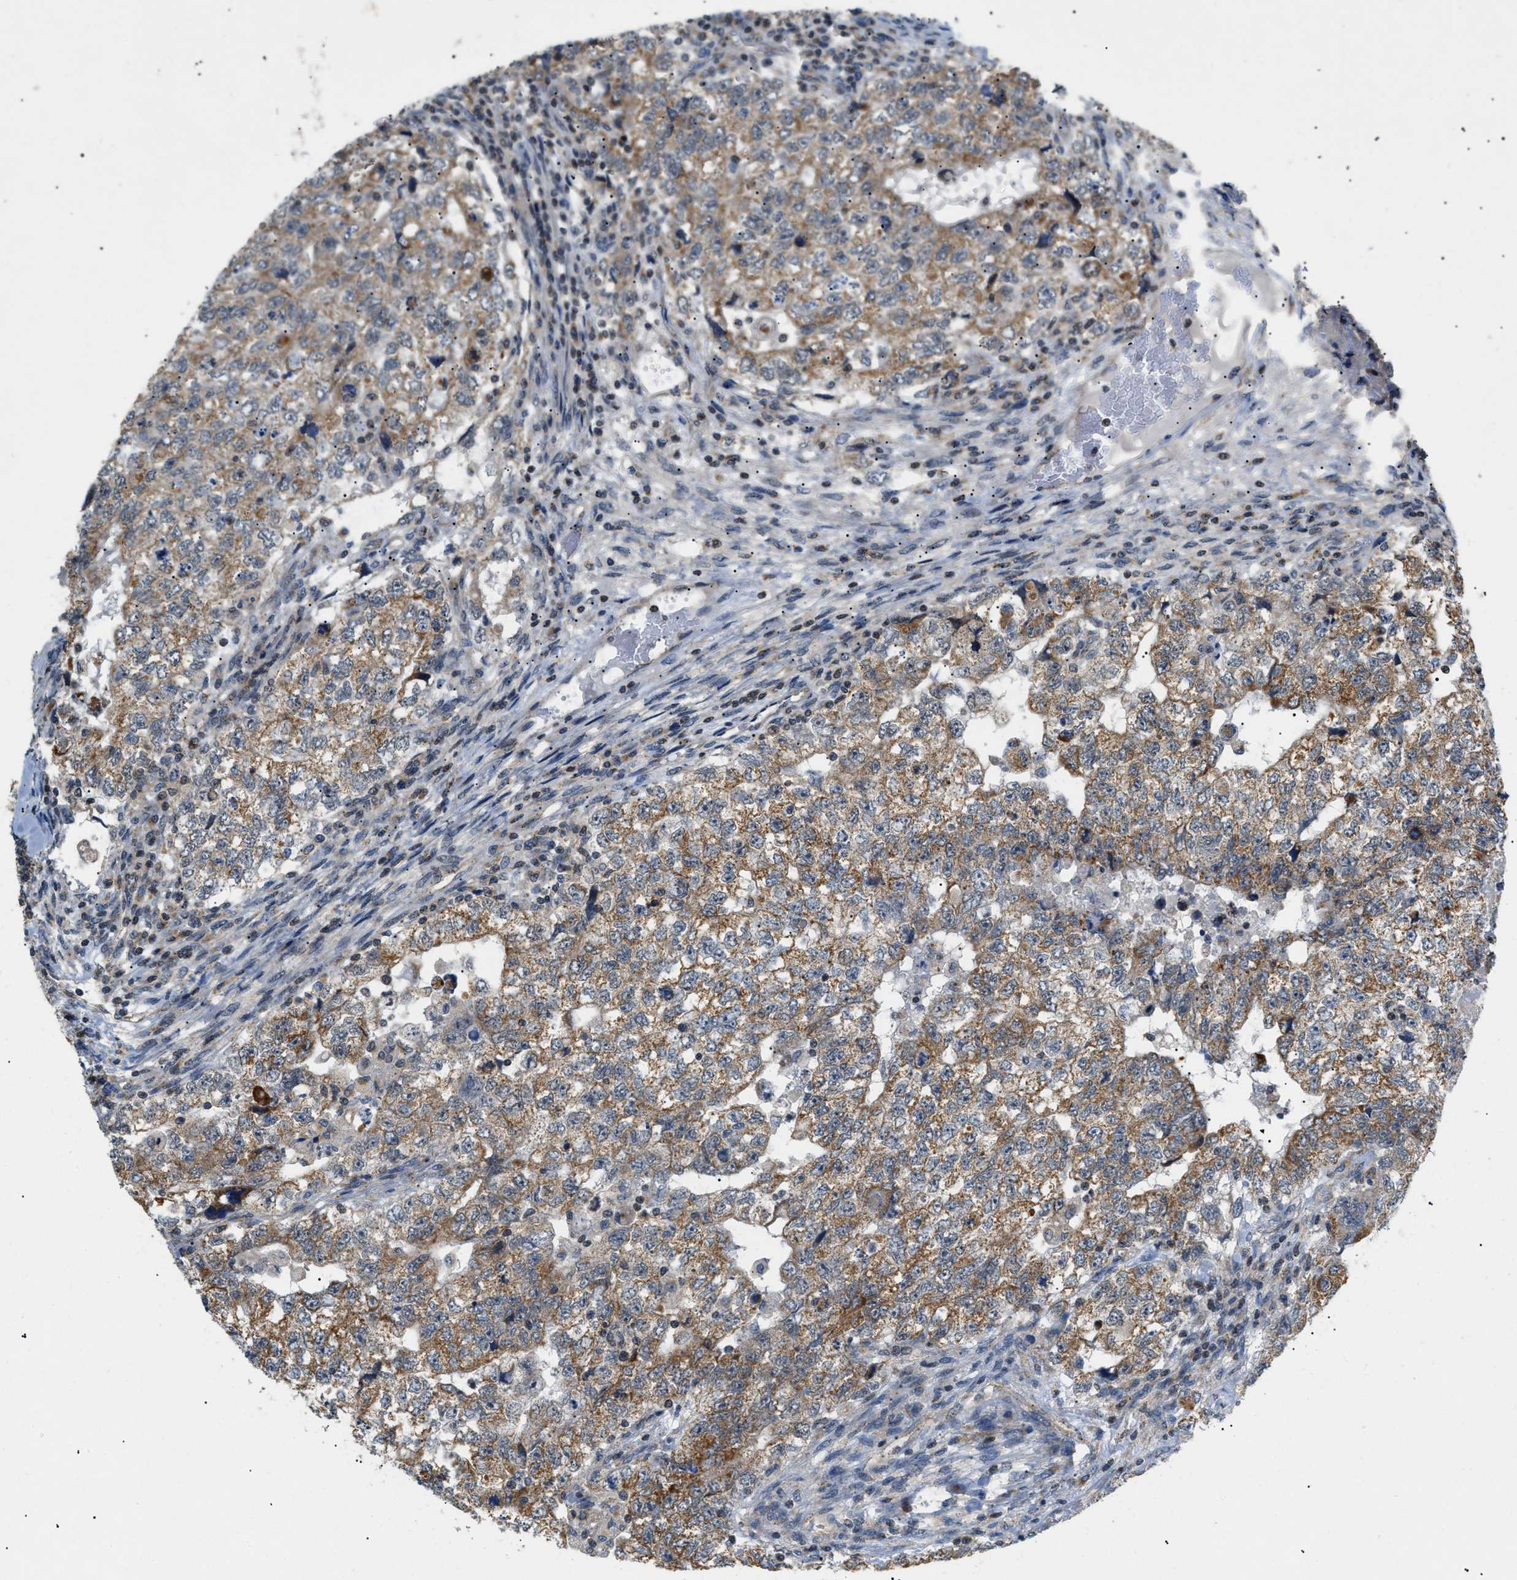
{"staining": {"intensity": "moderate", "quantity": ">75%", "location": "cytoplasmic/membranous"}, "tissue": "testis cancer", "cell_type": "Tumor cells", "image_type": "cancer", "snomed": [{"axis": "morphology", "description": "Carcinoma, Embryonal, NOS"}, {"axis": "topography", "description": "Testis"}], "caption": "Immunohistochemical staining of human embryonal carcinoma (testis) reveals medium levels of moderate cytoplasmic/membranous expression in approximately >75% of tumor cells.", "gene": "ZBTB11", "patient": {"sex": "male", "age": 36}}